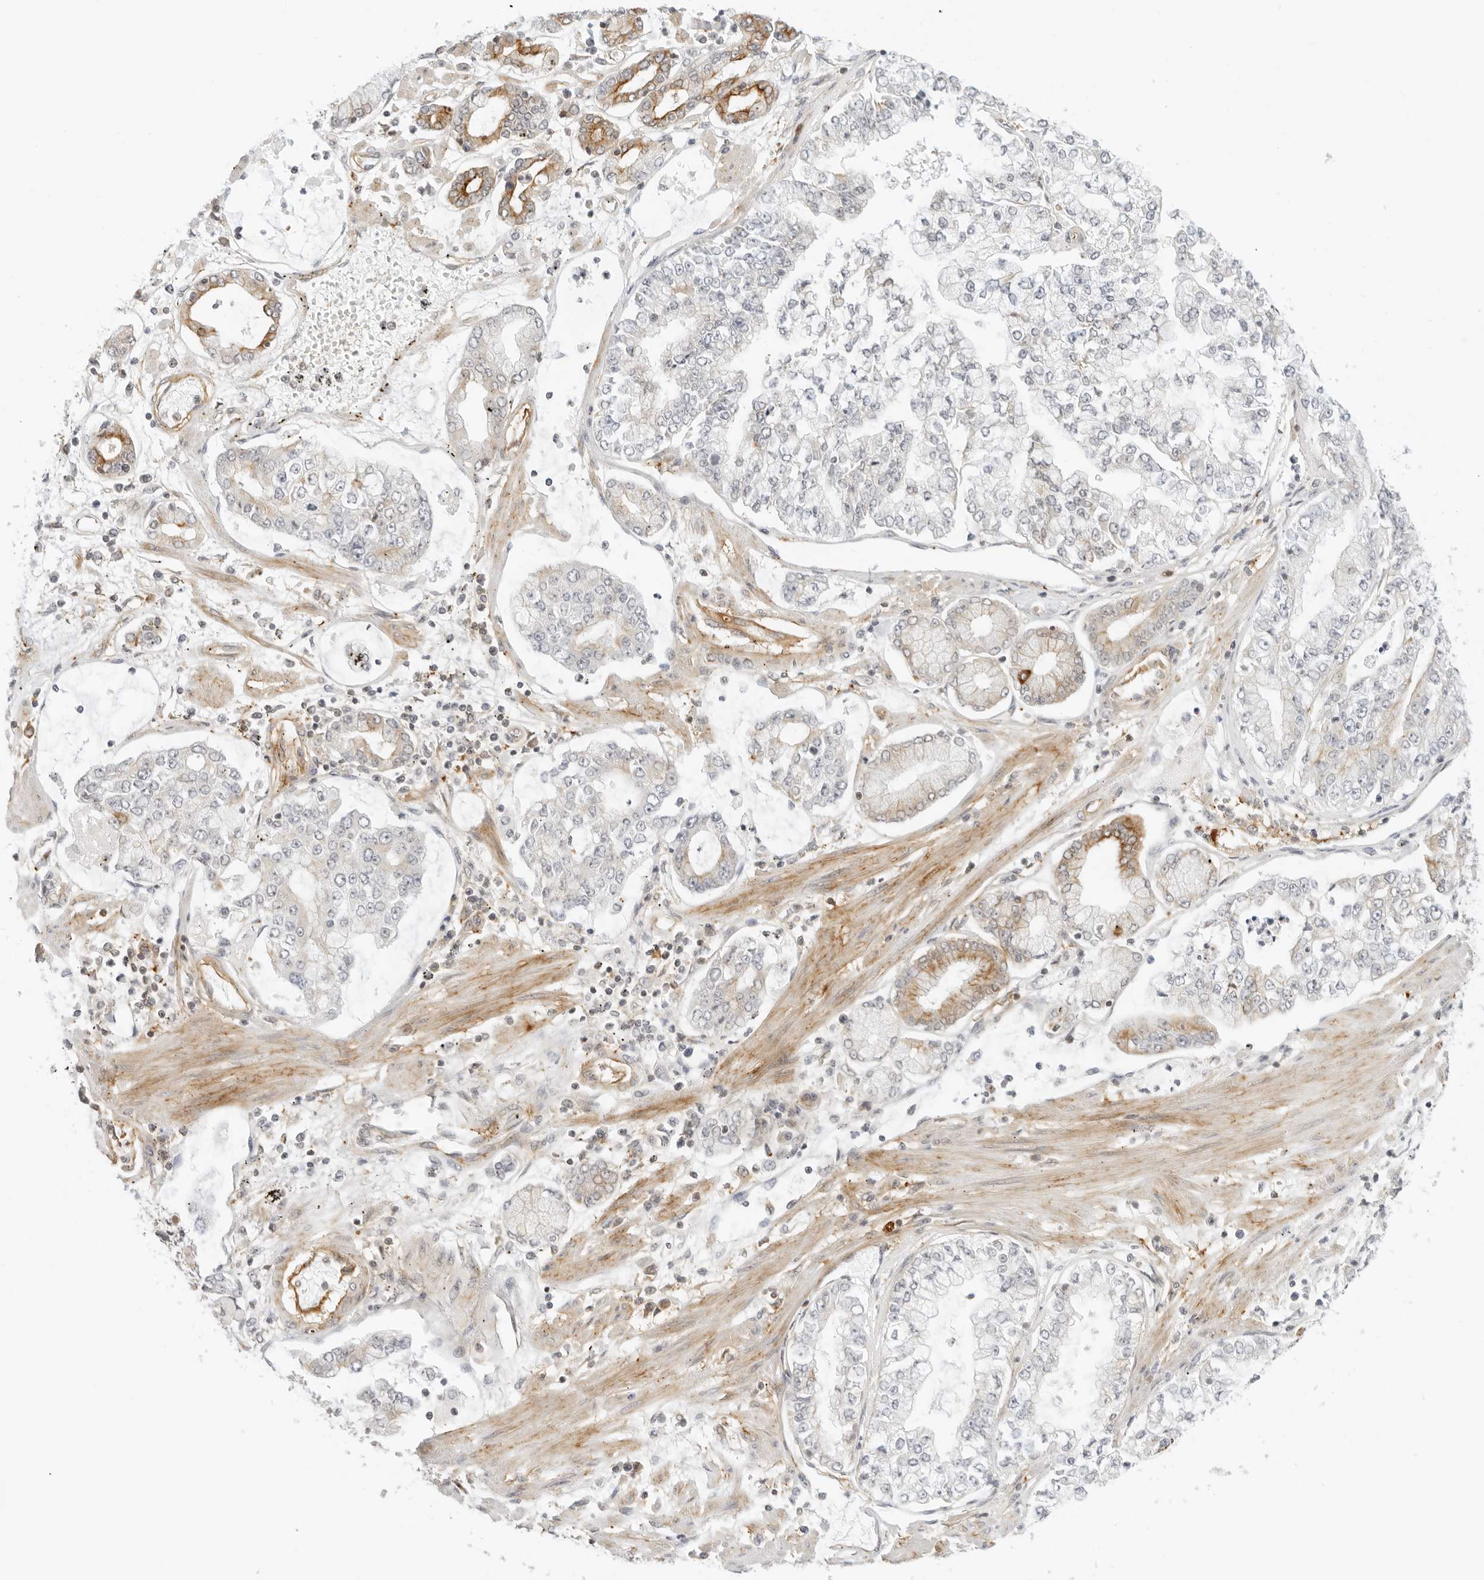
{"staining": {"intensity": "moderate", "quantity": "<25%", "location": "cytoplasmic/membranous"}, "tissue": "stomach cancer", "cell_type": "Tumor cells", "image_type": "cancer", "snomed": [{"axis": "morphology", "description": "Adenocarcinoma, NOS"}, {"axis": "topography", "description": "Stomach"}], "caption": "Tumor cells show low levels of moderate cytoplasmic/membranous expression in approximately <25% of cells in human adenocarcinoma (stomach).", "gene": "OSCP1", "patient": {"sex": "male", "age": 76}}